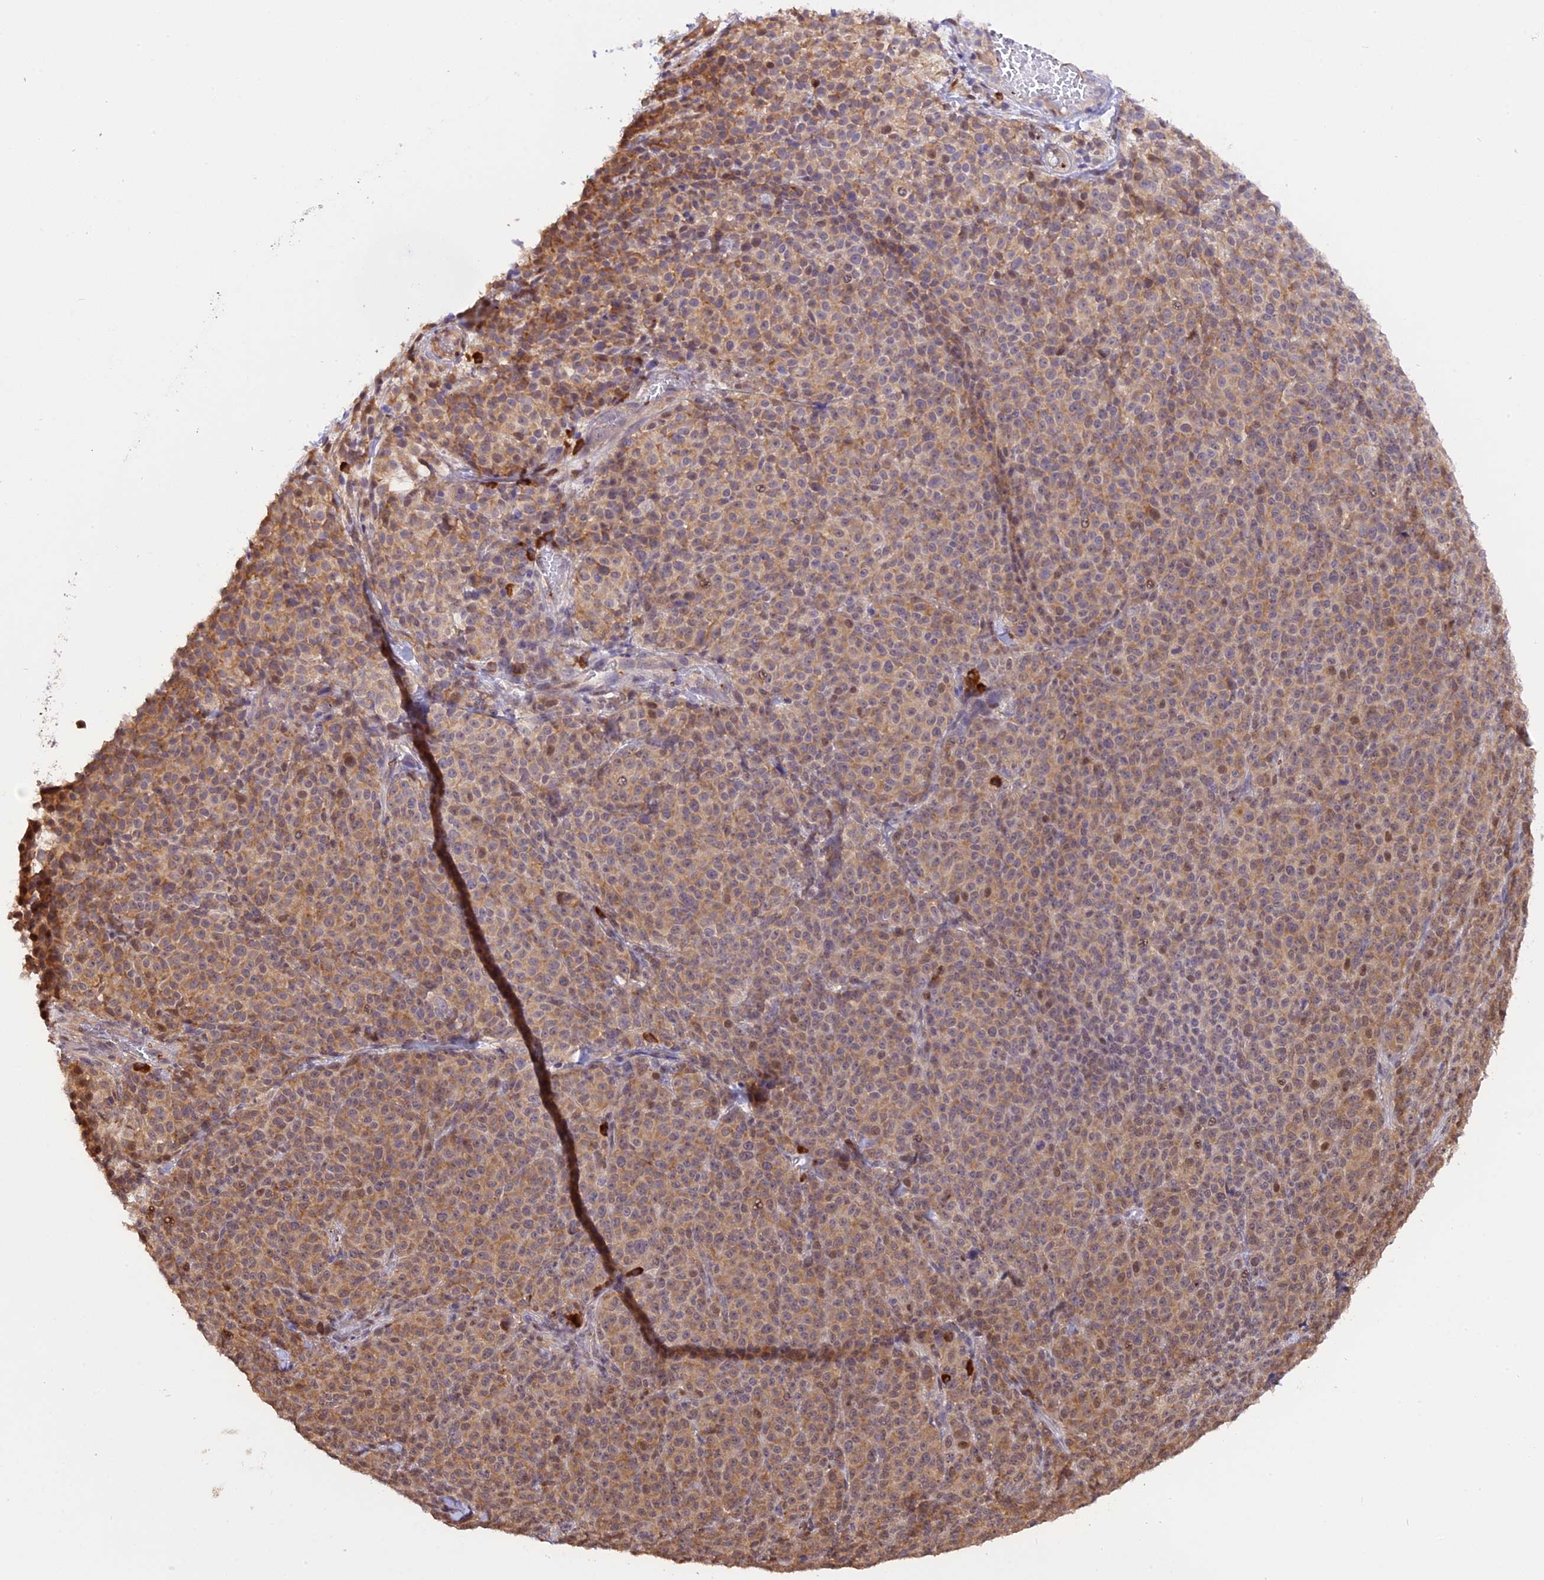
{"staining": {"intensity": "moderate", "quantity": ">75%", "location": "cytoplasmic/membranous"}, "tissue": "melanoma", "cell_type": "Tumor cells", "image_type": "cancer", "snomed": [{"axis": "morphology", "description": "Normal tissue, NOS"}, {"axis": "morphology", "description": "Malignant melanoma, NOS"}, {"axis": "topography", "description": "Skin"}], "caption": "Immunohistochemistry (IHC) of melanoma shows medium levels of moderate cytoplasmic/membranous expression in approximately >75% of tumor cells.", "gene": "HERPUD1", "patient": {"sex": "female", "age": 34}}